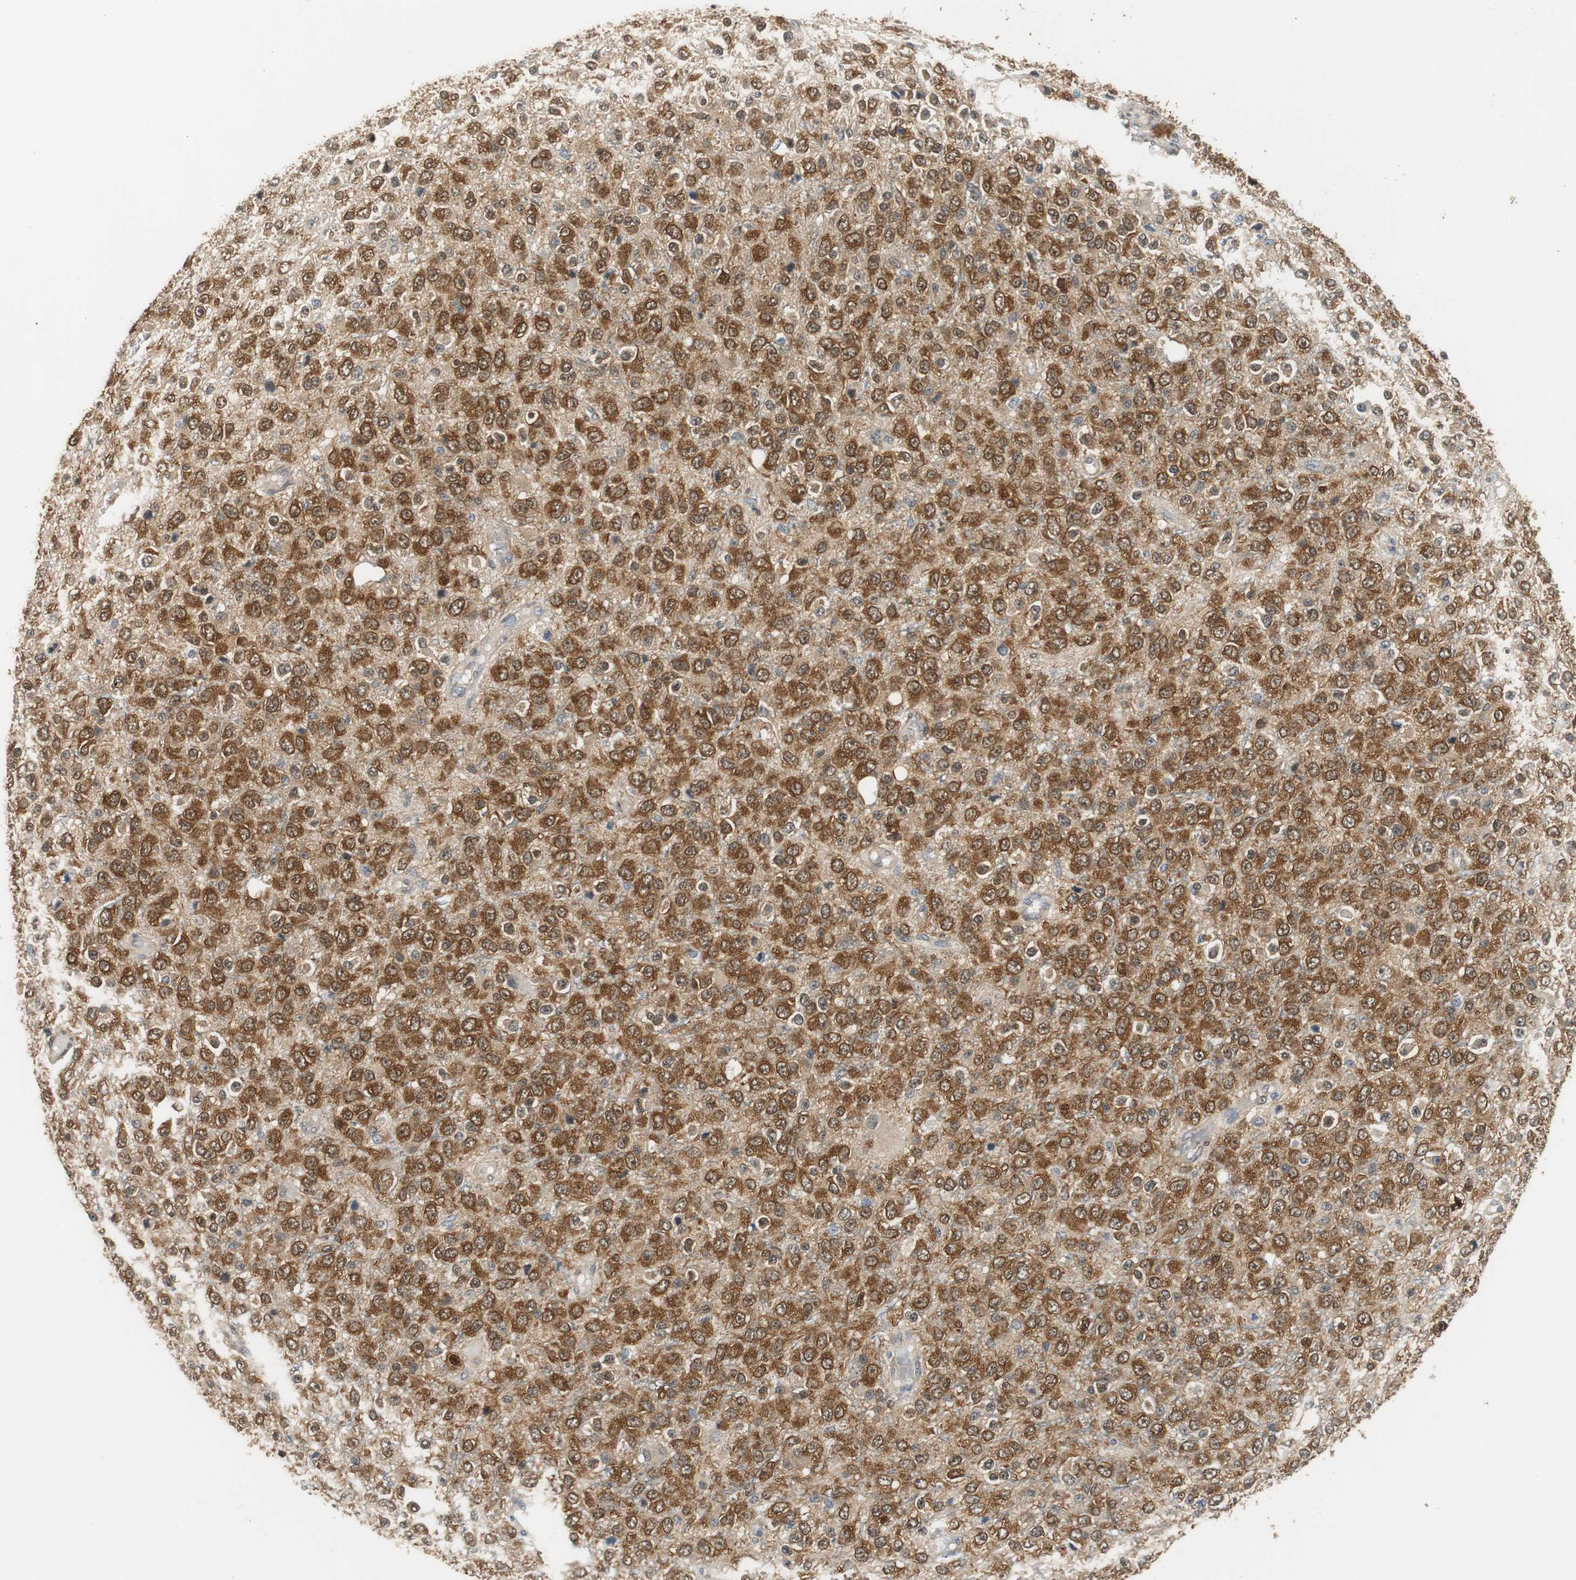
{"staining": {"intensity": "strong", "quantity": ">75%", "location": "cytoplasmic/membranous,nuclear"}, "tissue": "glioma", "cell_type": "Tumor cells", "image_type": "cancer", "snomed": [{"axis": "morphology", "description": "Glioma, malignant, High grade"}, {"axis": "topography", "description": "pancreas cauda"}], "caption": "A high amount of strong cytoplasmic/membranous and nuclear positivity is identified in about >75% of tumor cells in glioma tissue.", "gene": "UBQLN2", "patient": {"sex": "male", "age": 60}}